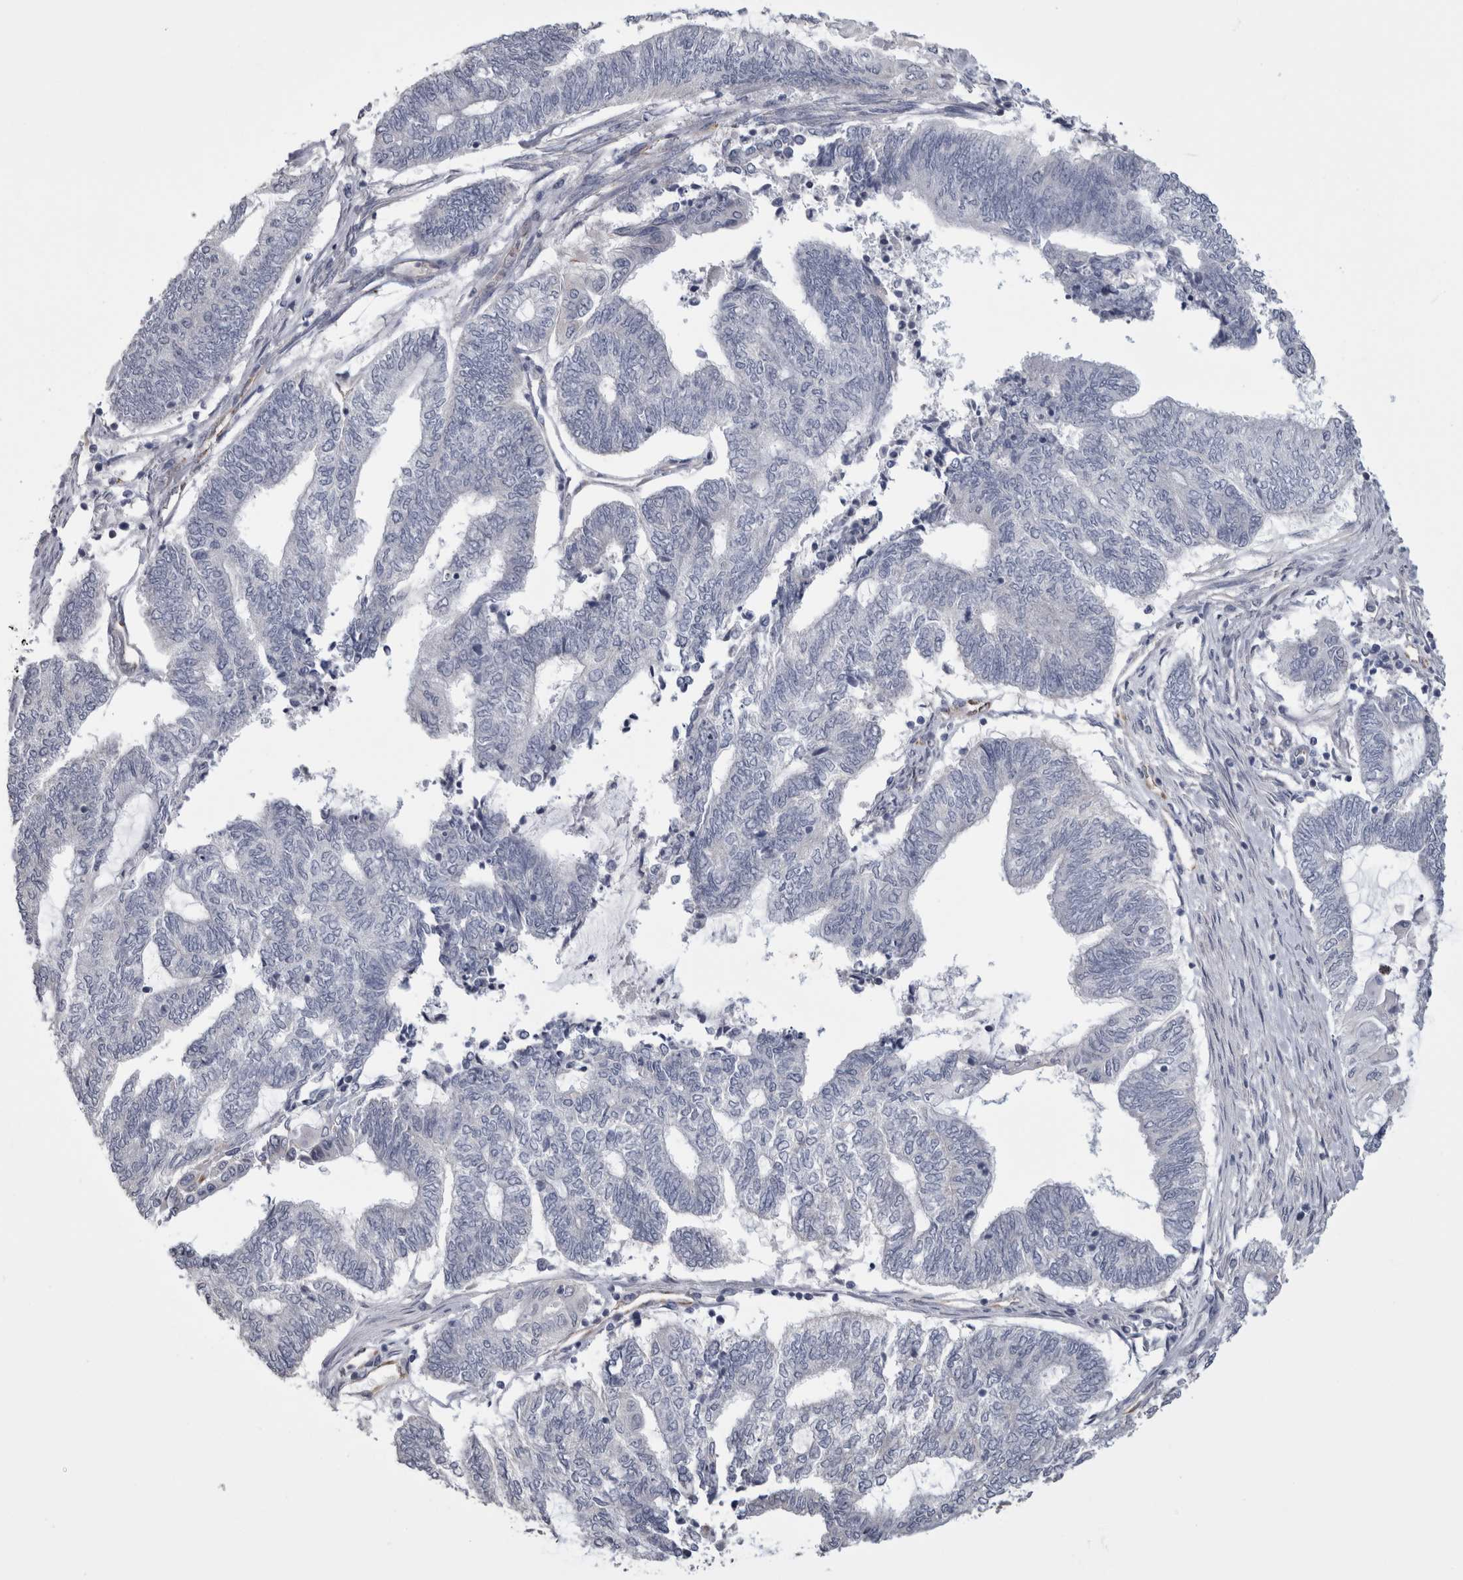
{"staining": {"intensity": "negative", "quantity": "none", "location": "none"}, "tissue": "endometrial cancer", "cell_type": "Tumor cells", "image_type": "cancer", "snomed": [{"axis": "morphology", "description": "Adenocarcinoma, NOS"}, {"axis": "topography", "description": "Uterus"}, {"axis": "topography", "description": "Endometrium"}], "caption": "Protein analysis of endometrial cancer exhibits no significant expression in tumor cells. The staining was performed using DAB (3,3'-diaminobenzidine) to visualize the protein expression in brown, while the nuclei were stained in blue with hematoxylin (Magnification: 20x).", "gene": "ACOT7", "patient": {"sex": "female", "age": 70}}